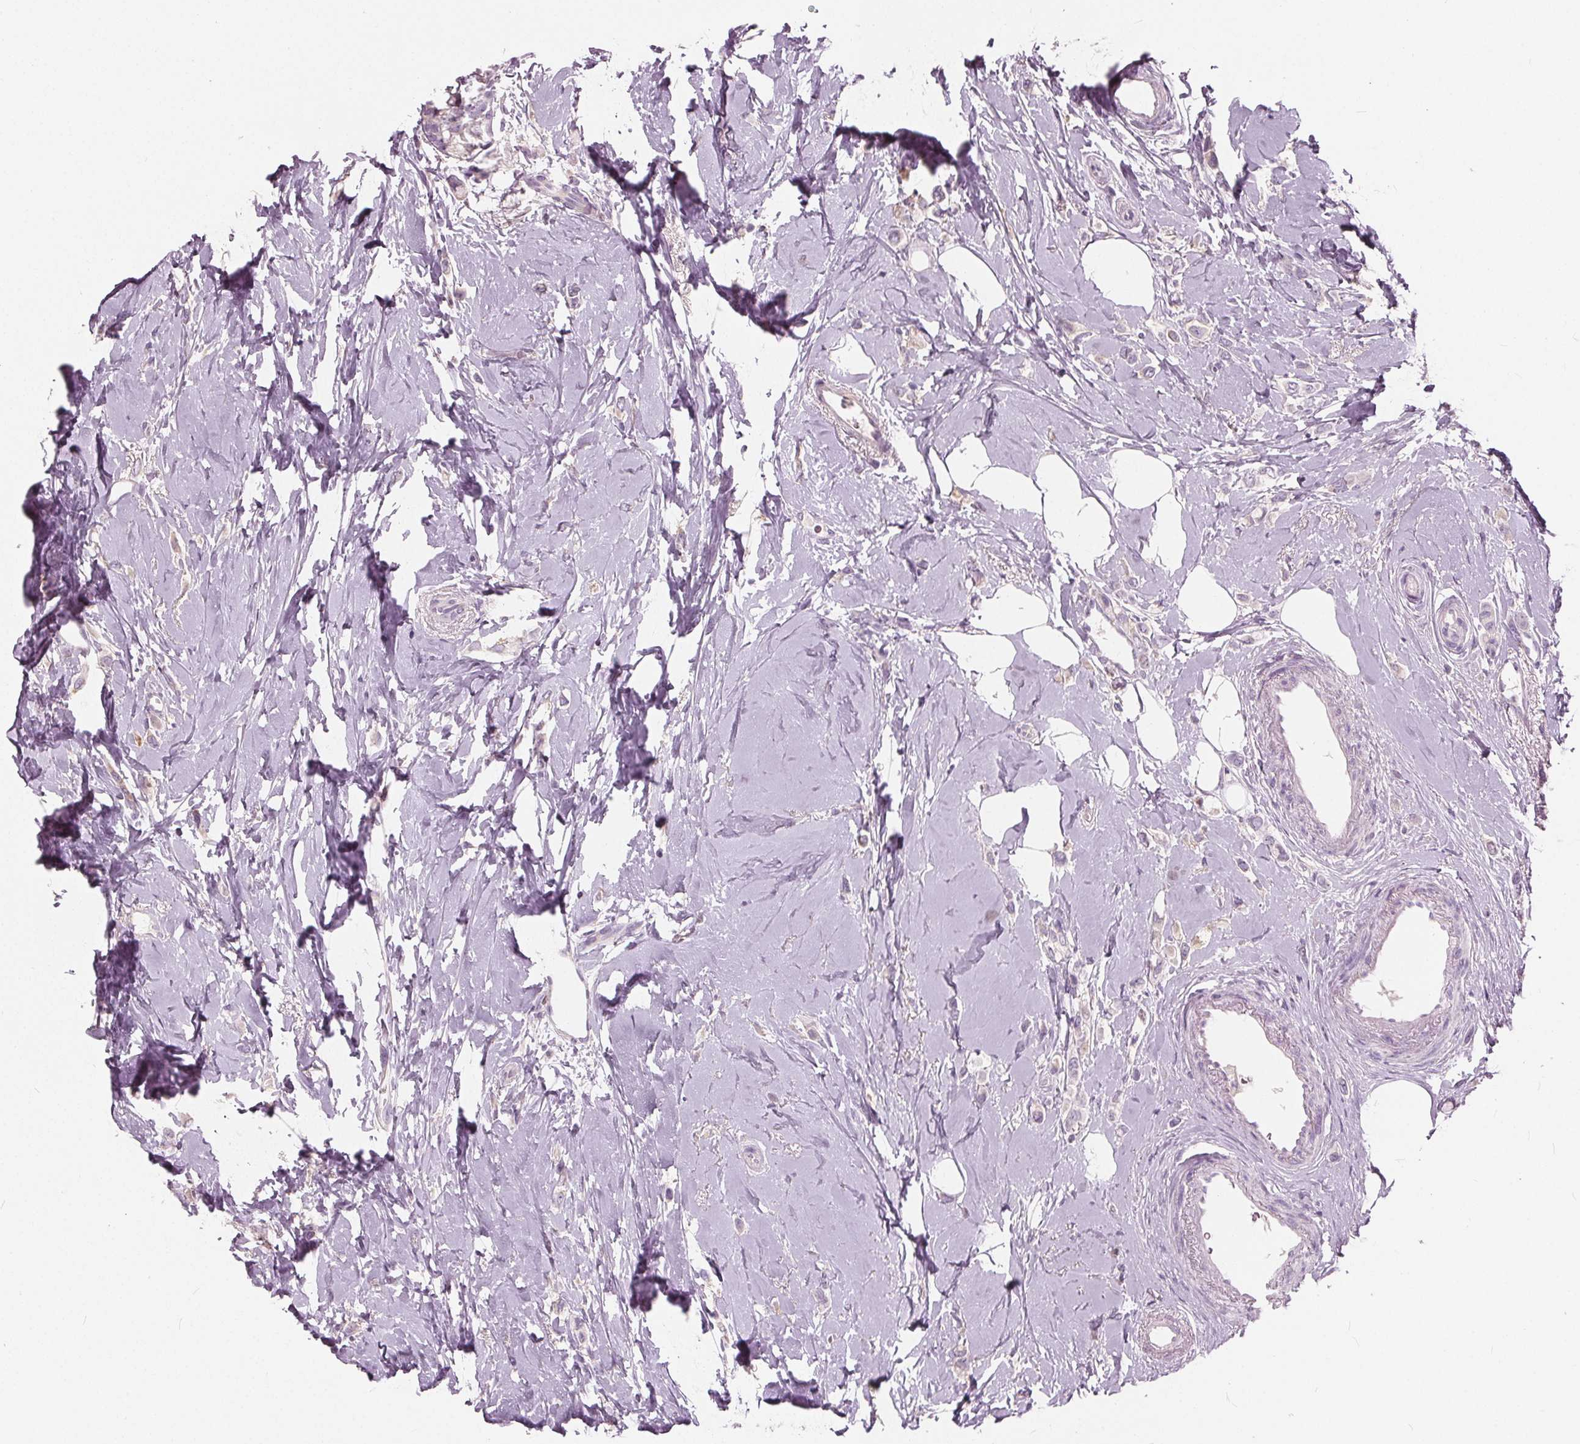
{"staining": {"intensity": "weak", "quantity": "<25%", "location": "cytoplasmic/membranous"}, "tissue": "breast cancer", "cell_type": "Tumor cells", "image_type": "cancer", "snomed": [{"axis": "morphology", "description": "Lobular carcinoma"}, {"axis": "topography", "description": "Breast"}], "caption": "Tumor cells are negative for brown protein staining in lobular carcinoma (breast).", "gene": "LHFPL7", "patient": {"sex": "female", "age": 66}}